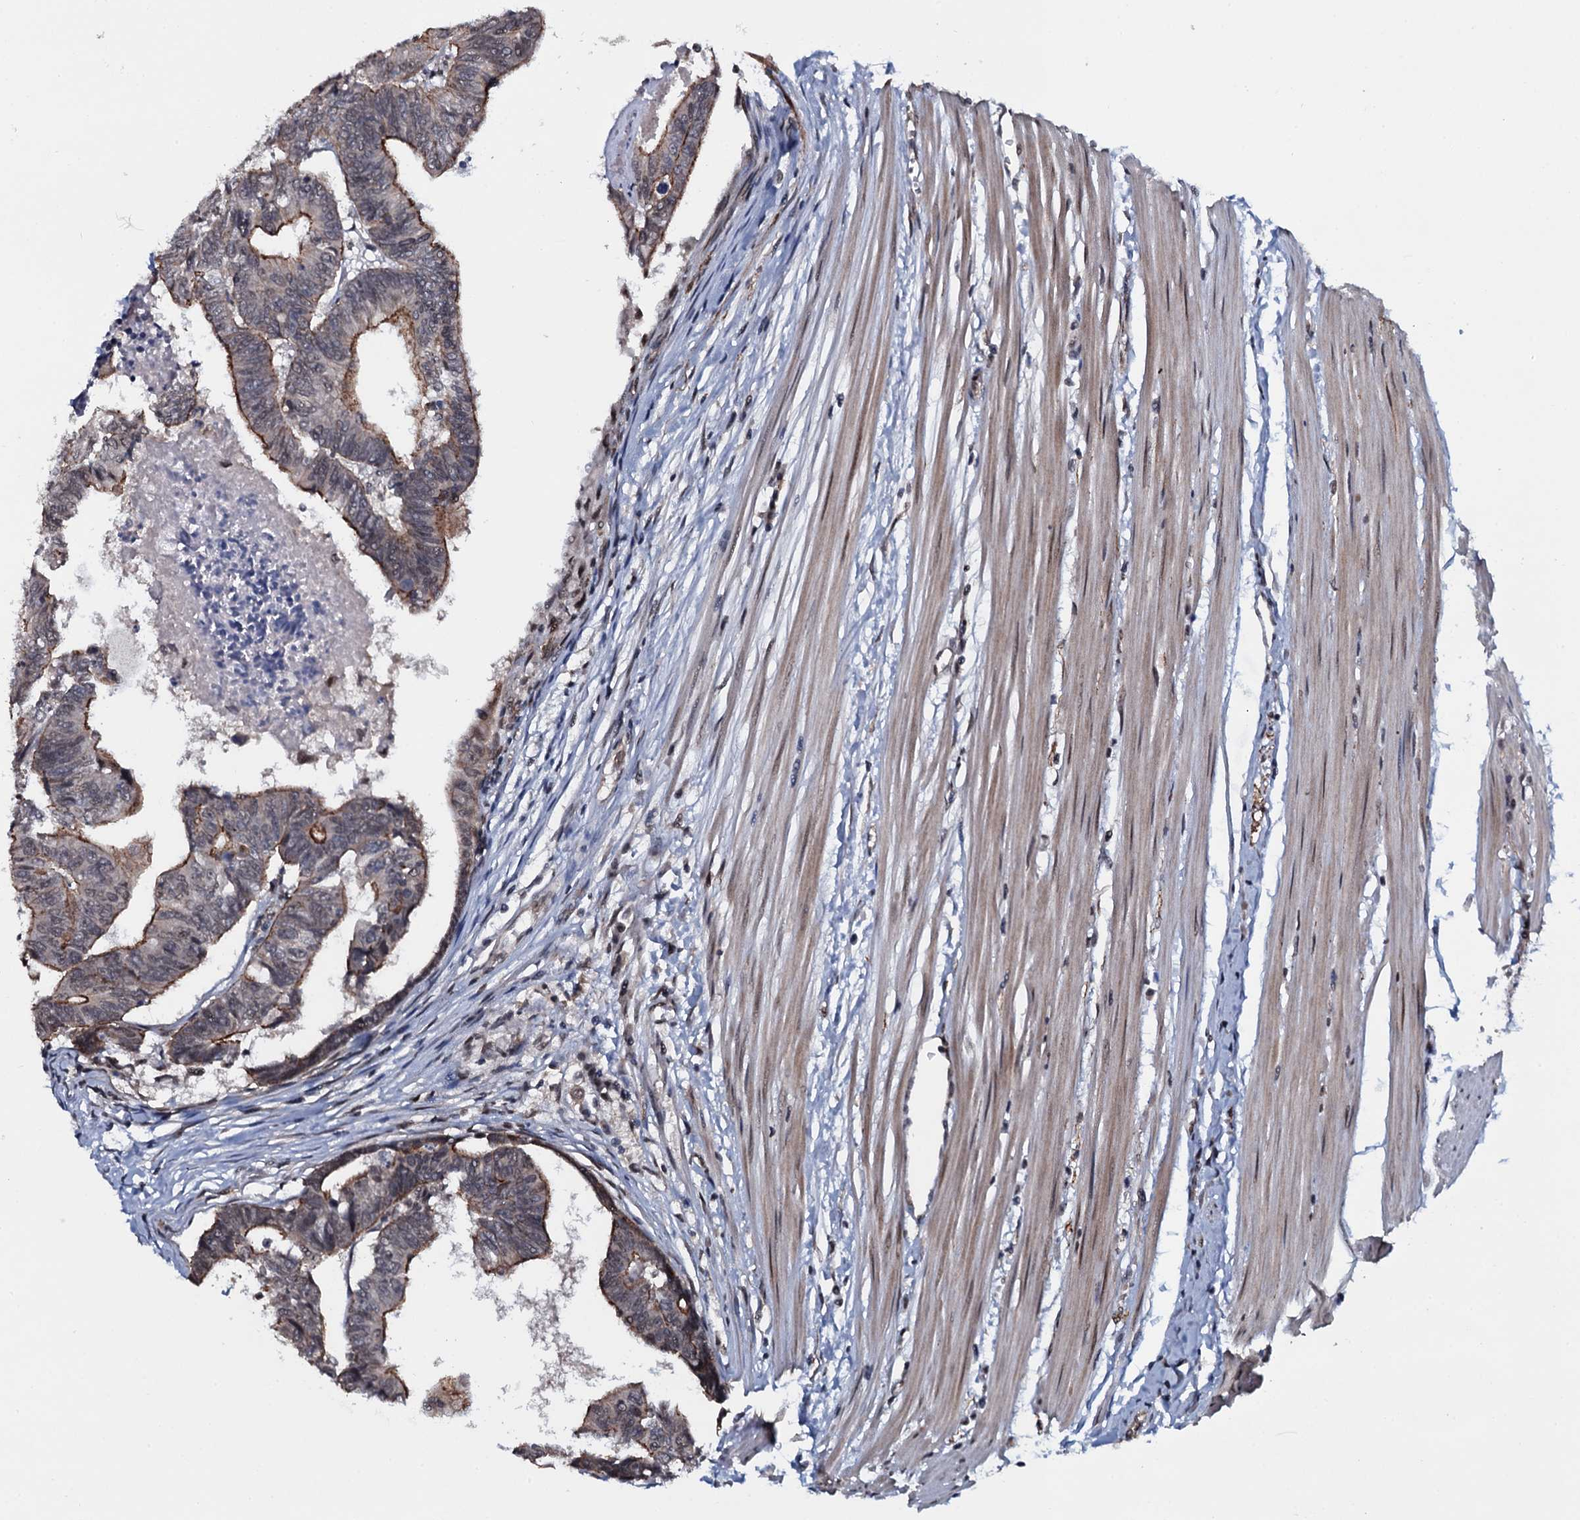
{"staining": {"intensity": "moderate", "quantity": ">75%", "location": "cytoplasmic/membranous"}, "tissue": "colorectal cancer", "cell_type": "Tumor cells", "image_type": "cancer", "snomed": [{"axis": "morphology", "description": "Adenocarcinoma, NOS"}, {"axis": "topography", "description": "Rectum"}], "caption": "Colorectal cancer stained with IHC exhibits moderate cytoplasmic/membranous staining in about >75% of tumor cells.", "gene": "SH2D4B", "patient": {"sex": "female", "age": 65}}